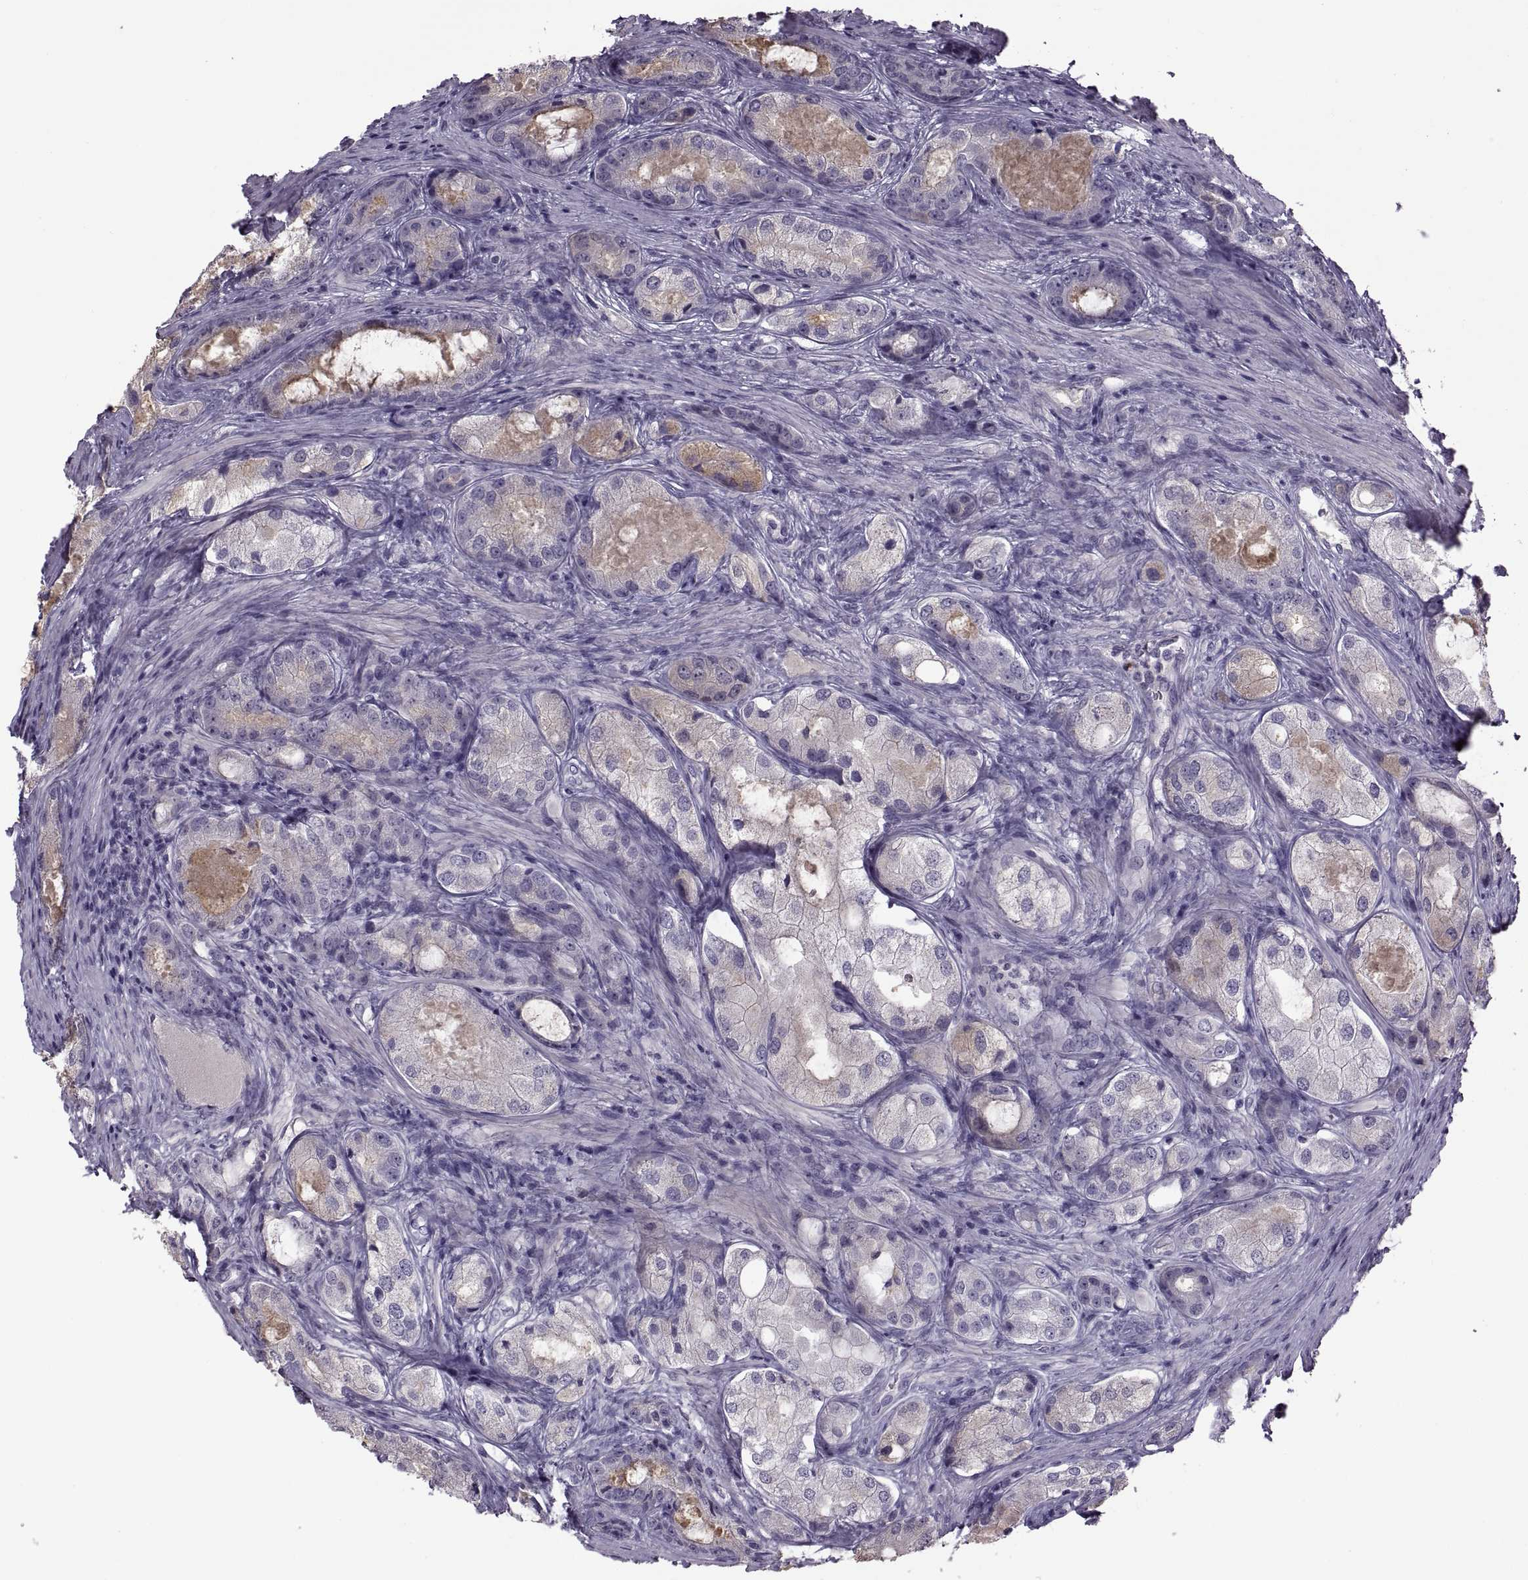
{"staining": {"intensity": "negative", "quantity": "none", "location": "none"}, "tissue": "prostate cancer", "cell_type": "Tumor cells", "image_type": "cancer", "snomed": [{"axis": "morphology", "description": "Adenocarcinoma, Low grade"}, {"axis": "topography", "description": "Prostate"}], "caption": "Prostate cancer (low-grade adenocarcinoma) stained for a protein using immunohistochemistry (IHC) demonstrates no staining tumor cells.", "gene": "RSPH6A", "patient": {"sex": "male", "age": 68}}